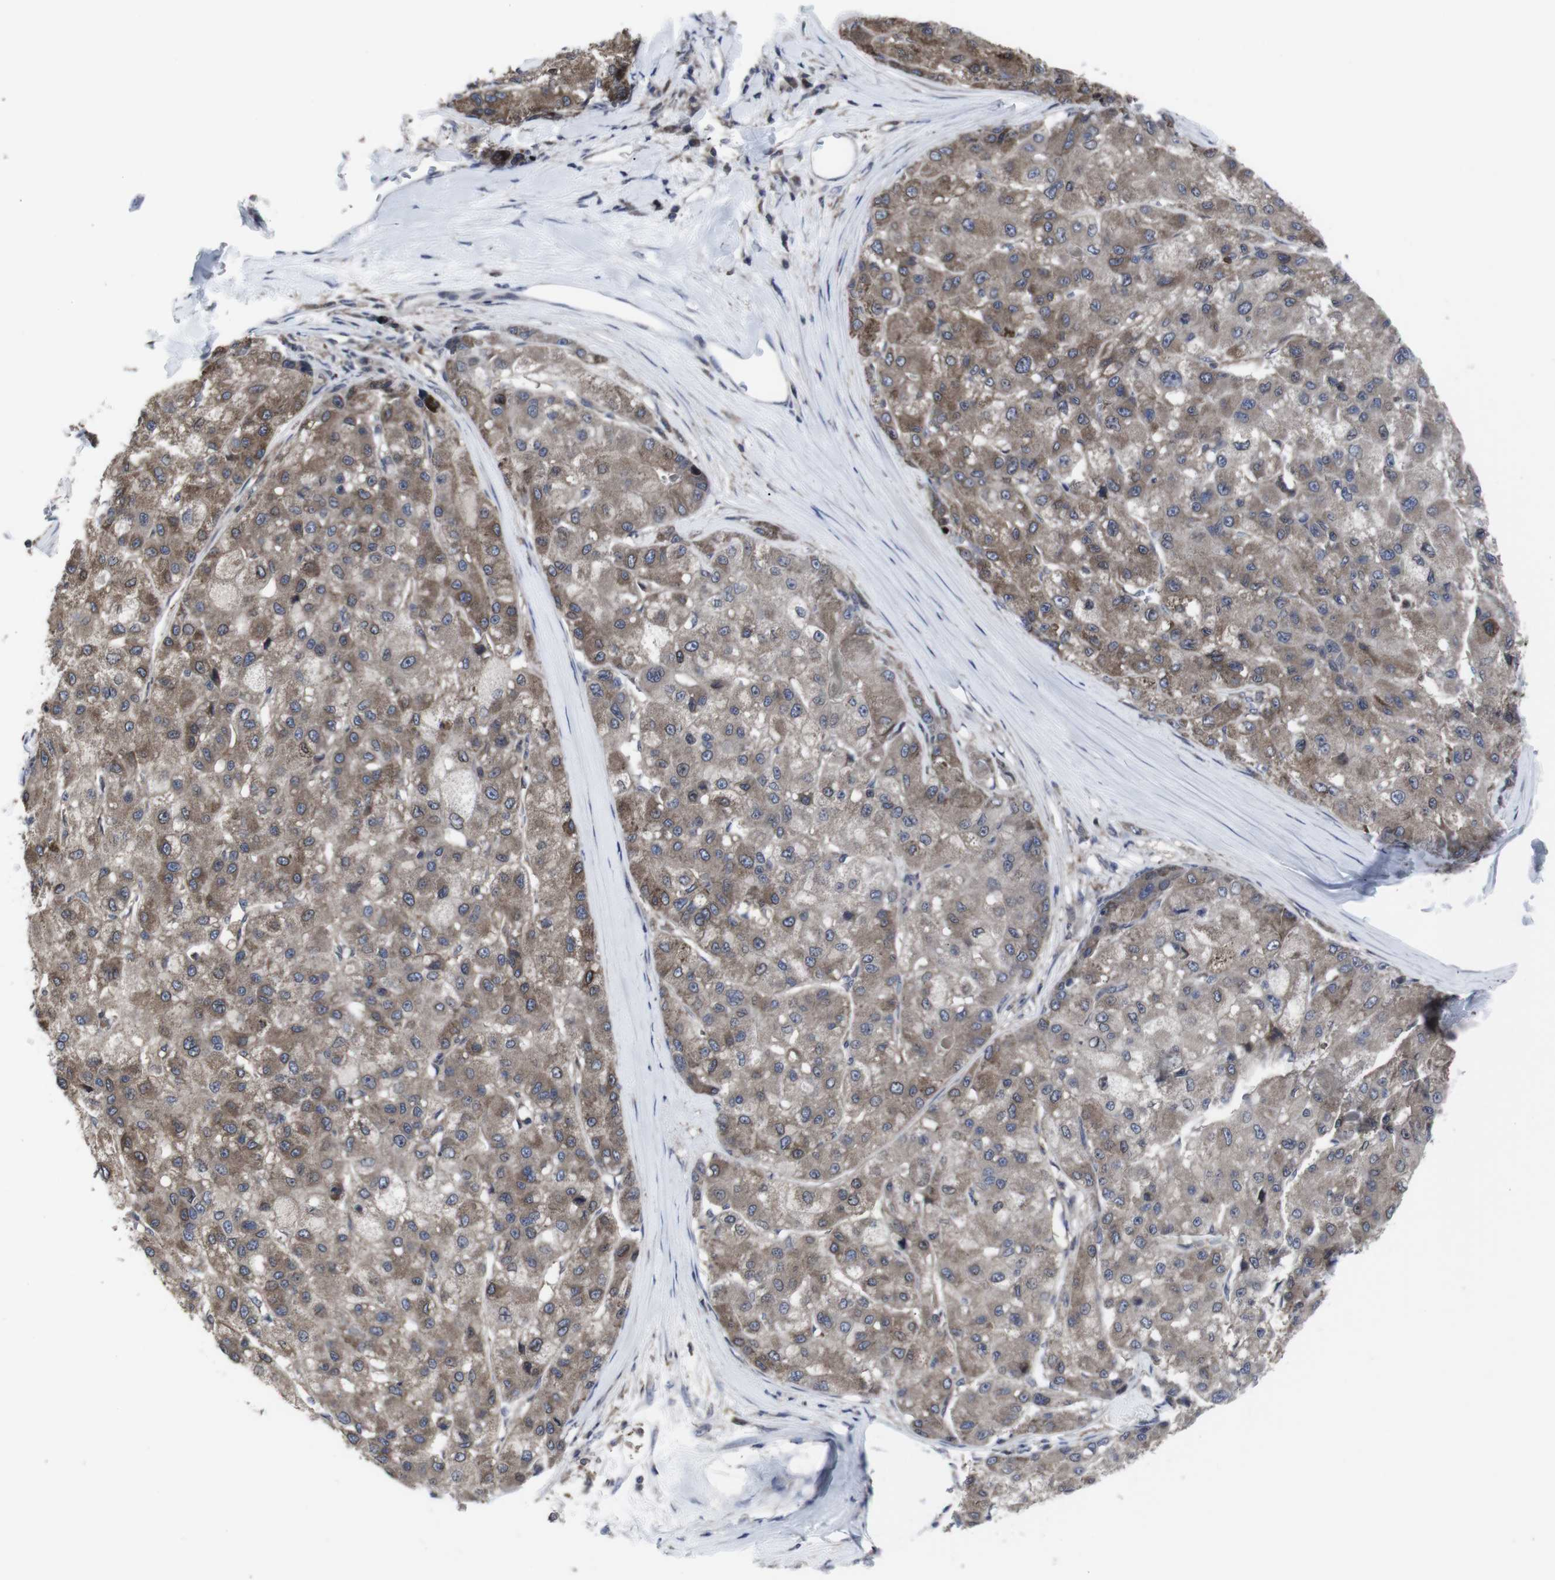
{"staining": {"intensity": "moderate", "quantity": ">75%", "location": "cytoplasmic/membranous"}, "tissue": "liver cancer", "cell_type": "Tumor cells", "image_type": "cancer", "snomed": [{"axis": "morphology", "description": "Carcinoma, Hepatocellular, NOS"}, {"axis": "topography", "description": "Liver"}], "caption": "Immunohistochemistry of liver hepatocellular carcinoma demonstrates medium levels of moderate cytoplasmic/membranous positivity in about >75% of tumor cells.", "gene": "HPRT1", "patient": {"sex": "male", "age": 80}}